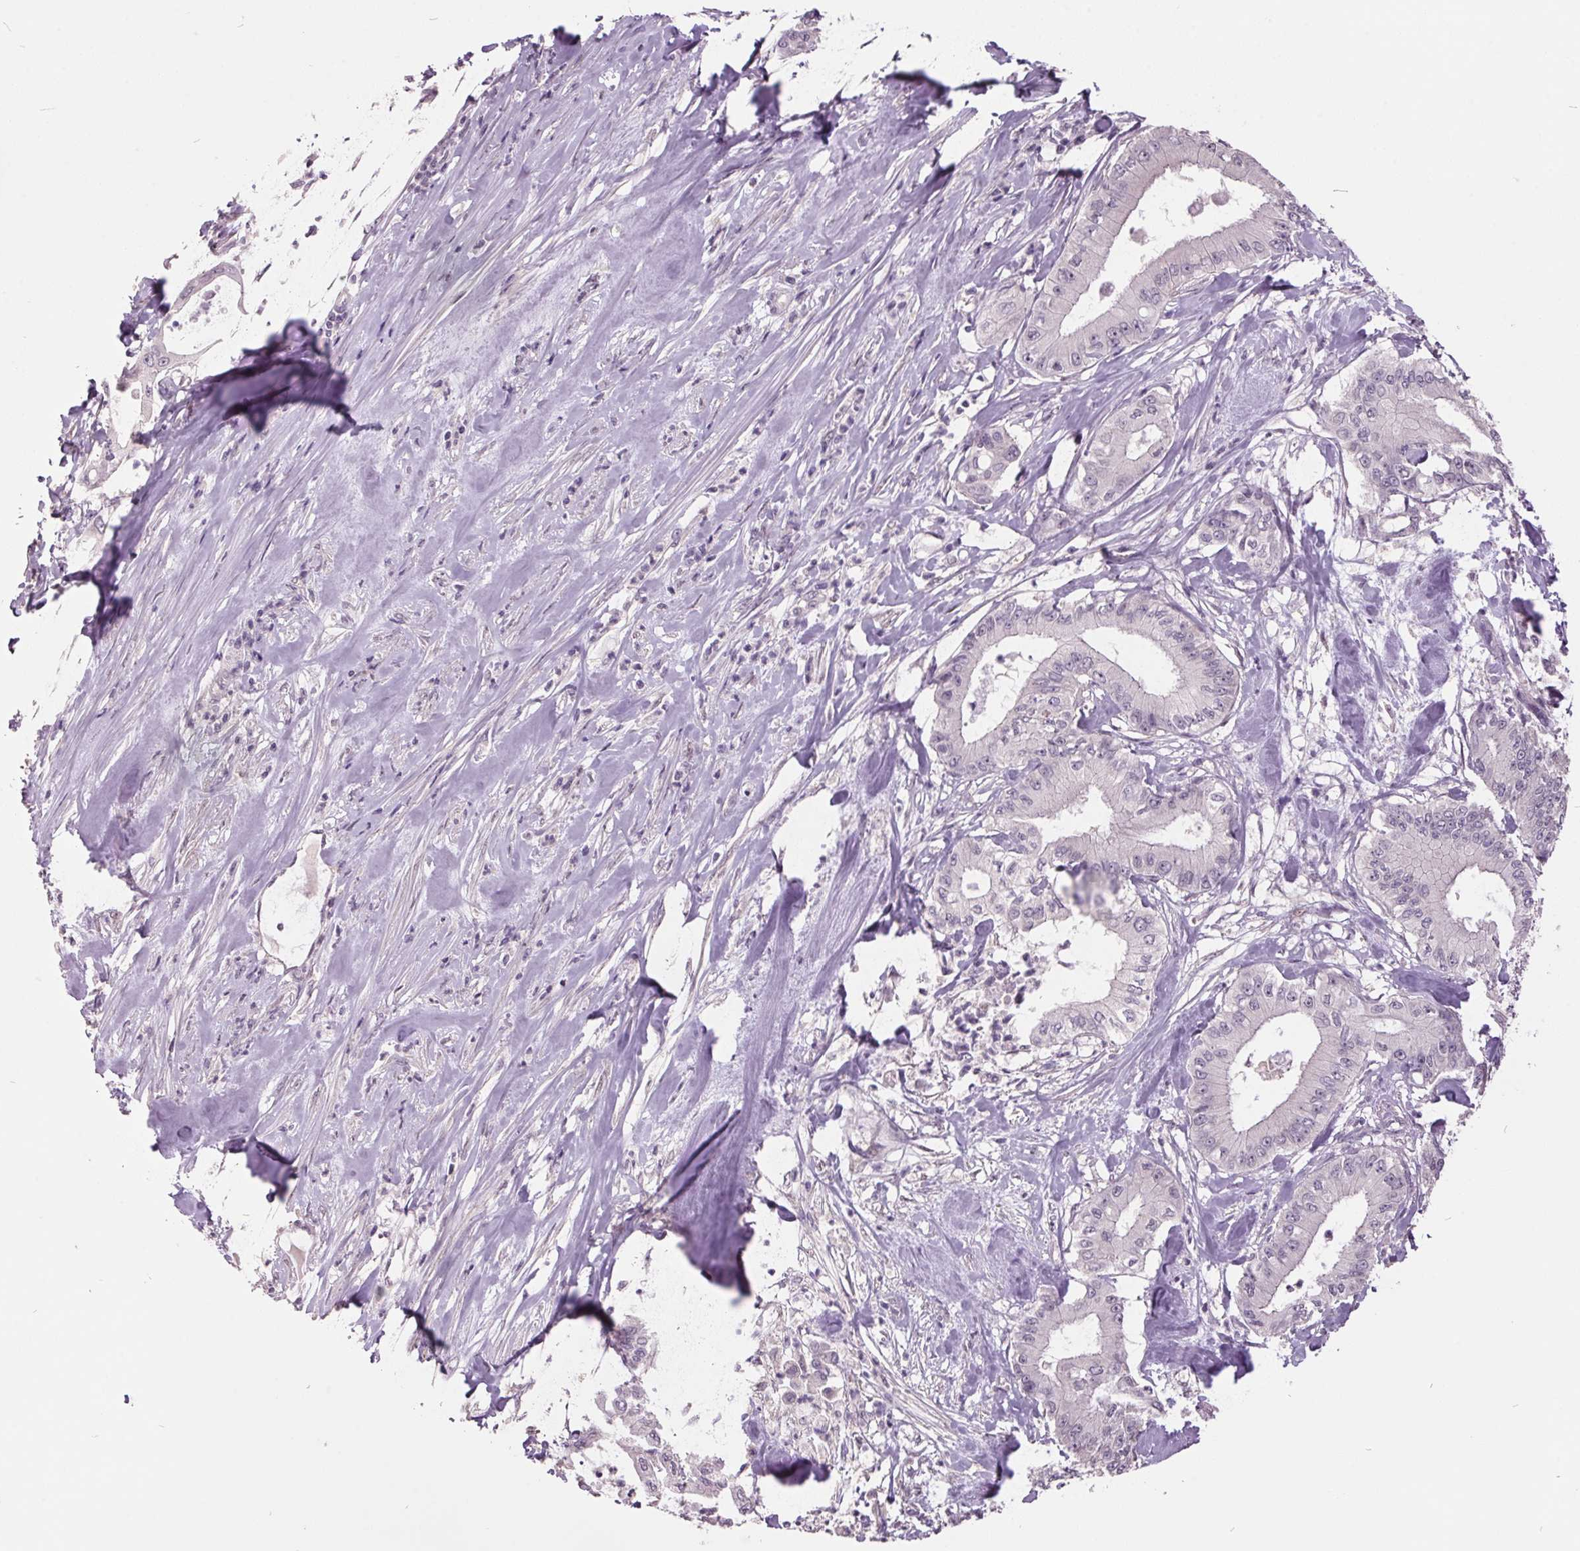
{"staining": {"intensity": "negative", "quantity": "none", "location": "none"}, "tissue": "pancreatic cancer", "cell_type": "Tumor cells", "image_type": "cancer", "snomed": [{"axis": "morphology", "description": "Adenocarcinoma, NOS"}, {"axis": "topography", "description": "Pancreas"}], "caption": "Pancreatic adenocarcinoma stained for a protein using IHC demonstrates no positivity tumor cells.", "gene": "C2orf16", "patient": {"sex": "male", "age": 71}}